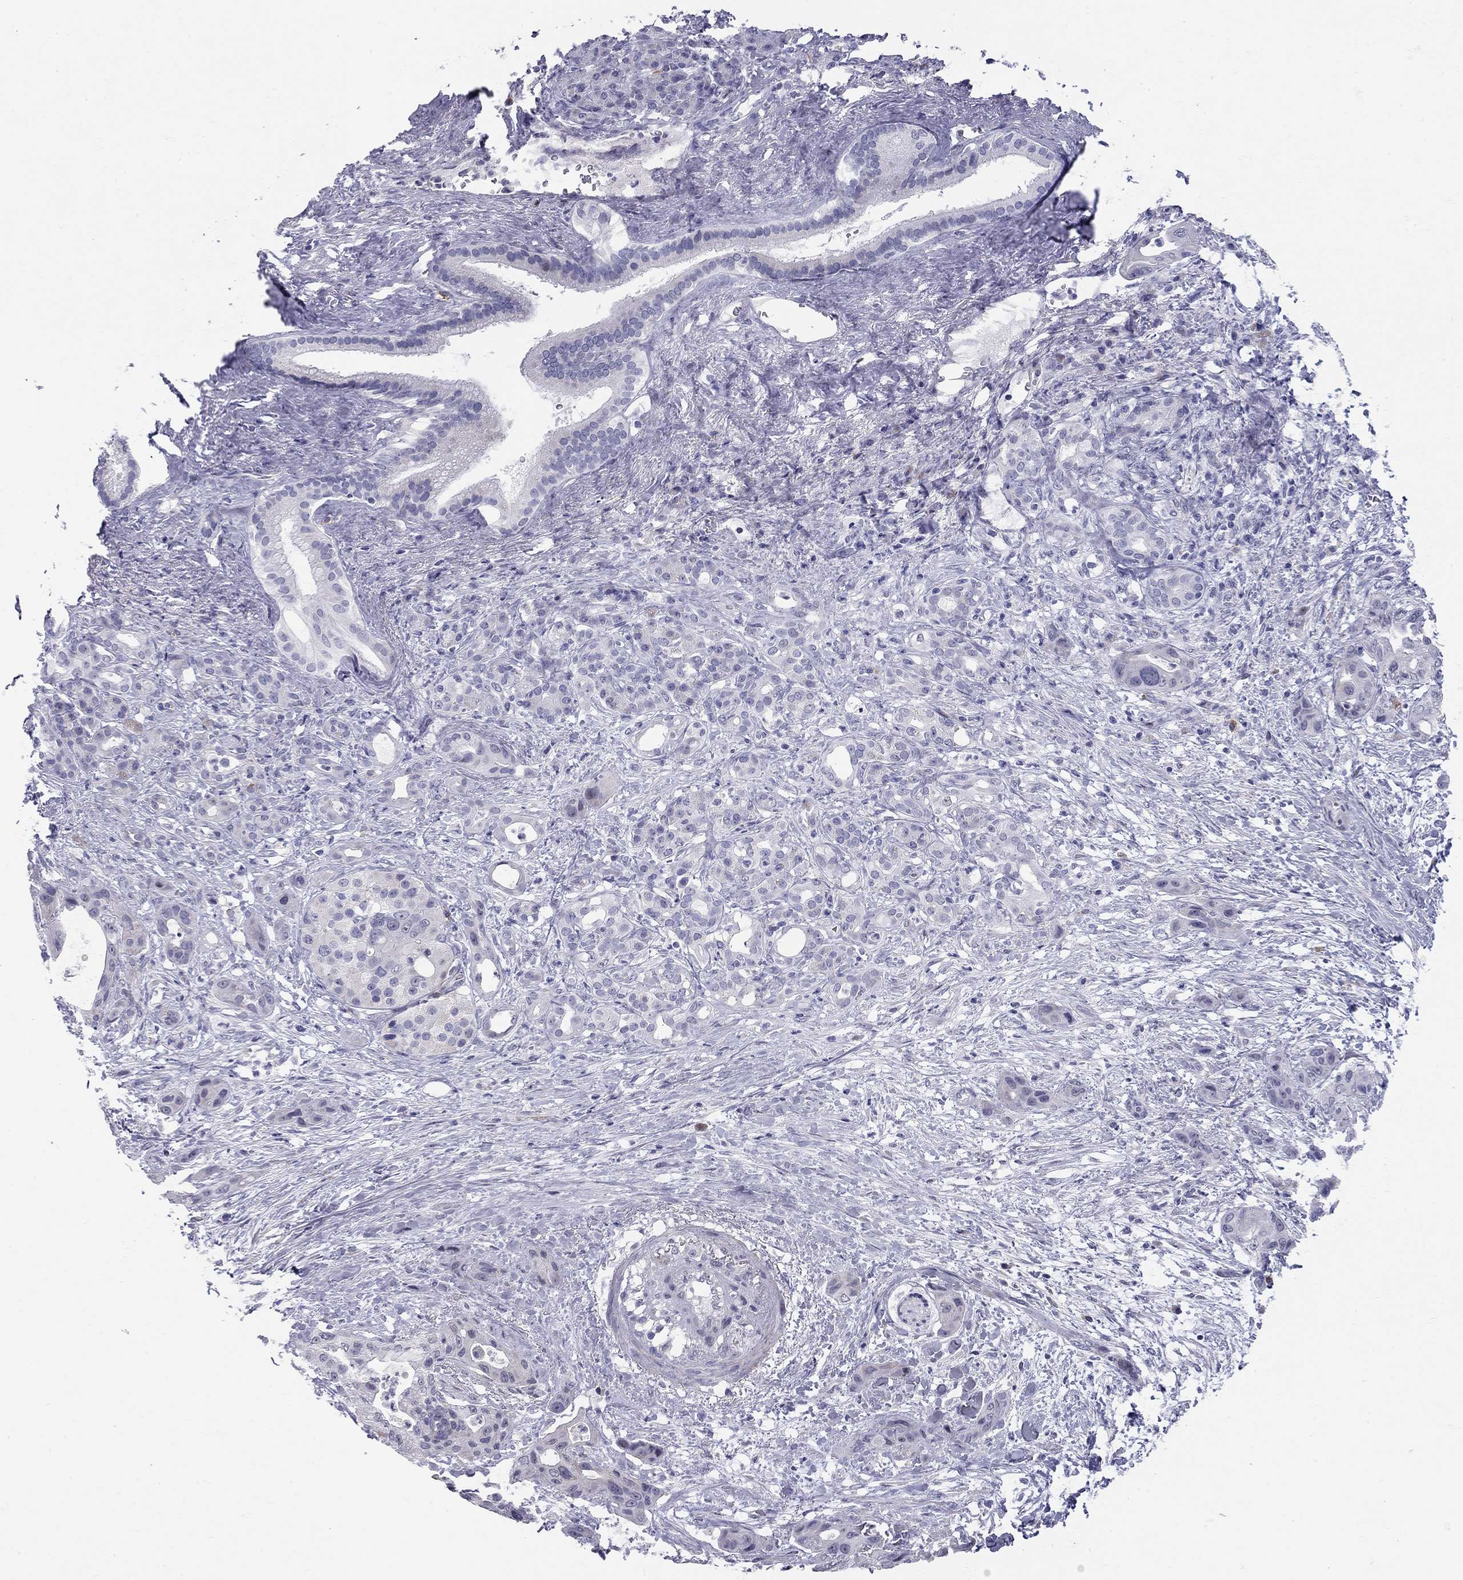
{"staining": {"intensity": "moderate", "quantity": "<25%", "location": "cytoplasmic/membranous"}, "tissue": "pancreatic cancer", "cell_type": "Tumor cells", "image_type": "cancer", "snomed": [{"axis": "morphology", "description": "Adenocarcinoma, NOS"}, {"axis": "topography", "description": "Pancreas"}], "caption": "A high-resolution histopathology image shows IHC staining of adenocarcinoma (pancreatic), which displays moderate cytoplasmic/membranous positivity in approximately <25% of tumor cells.", "gene": "C8orf88", "patient": {"sex": "male", "age": 71}}